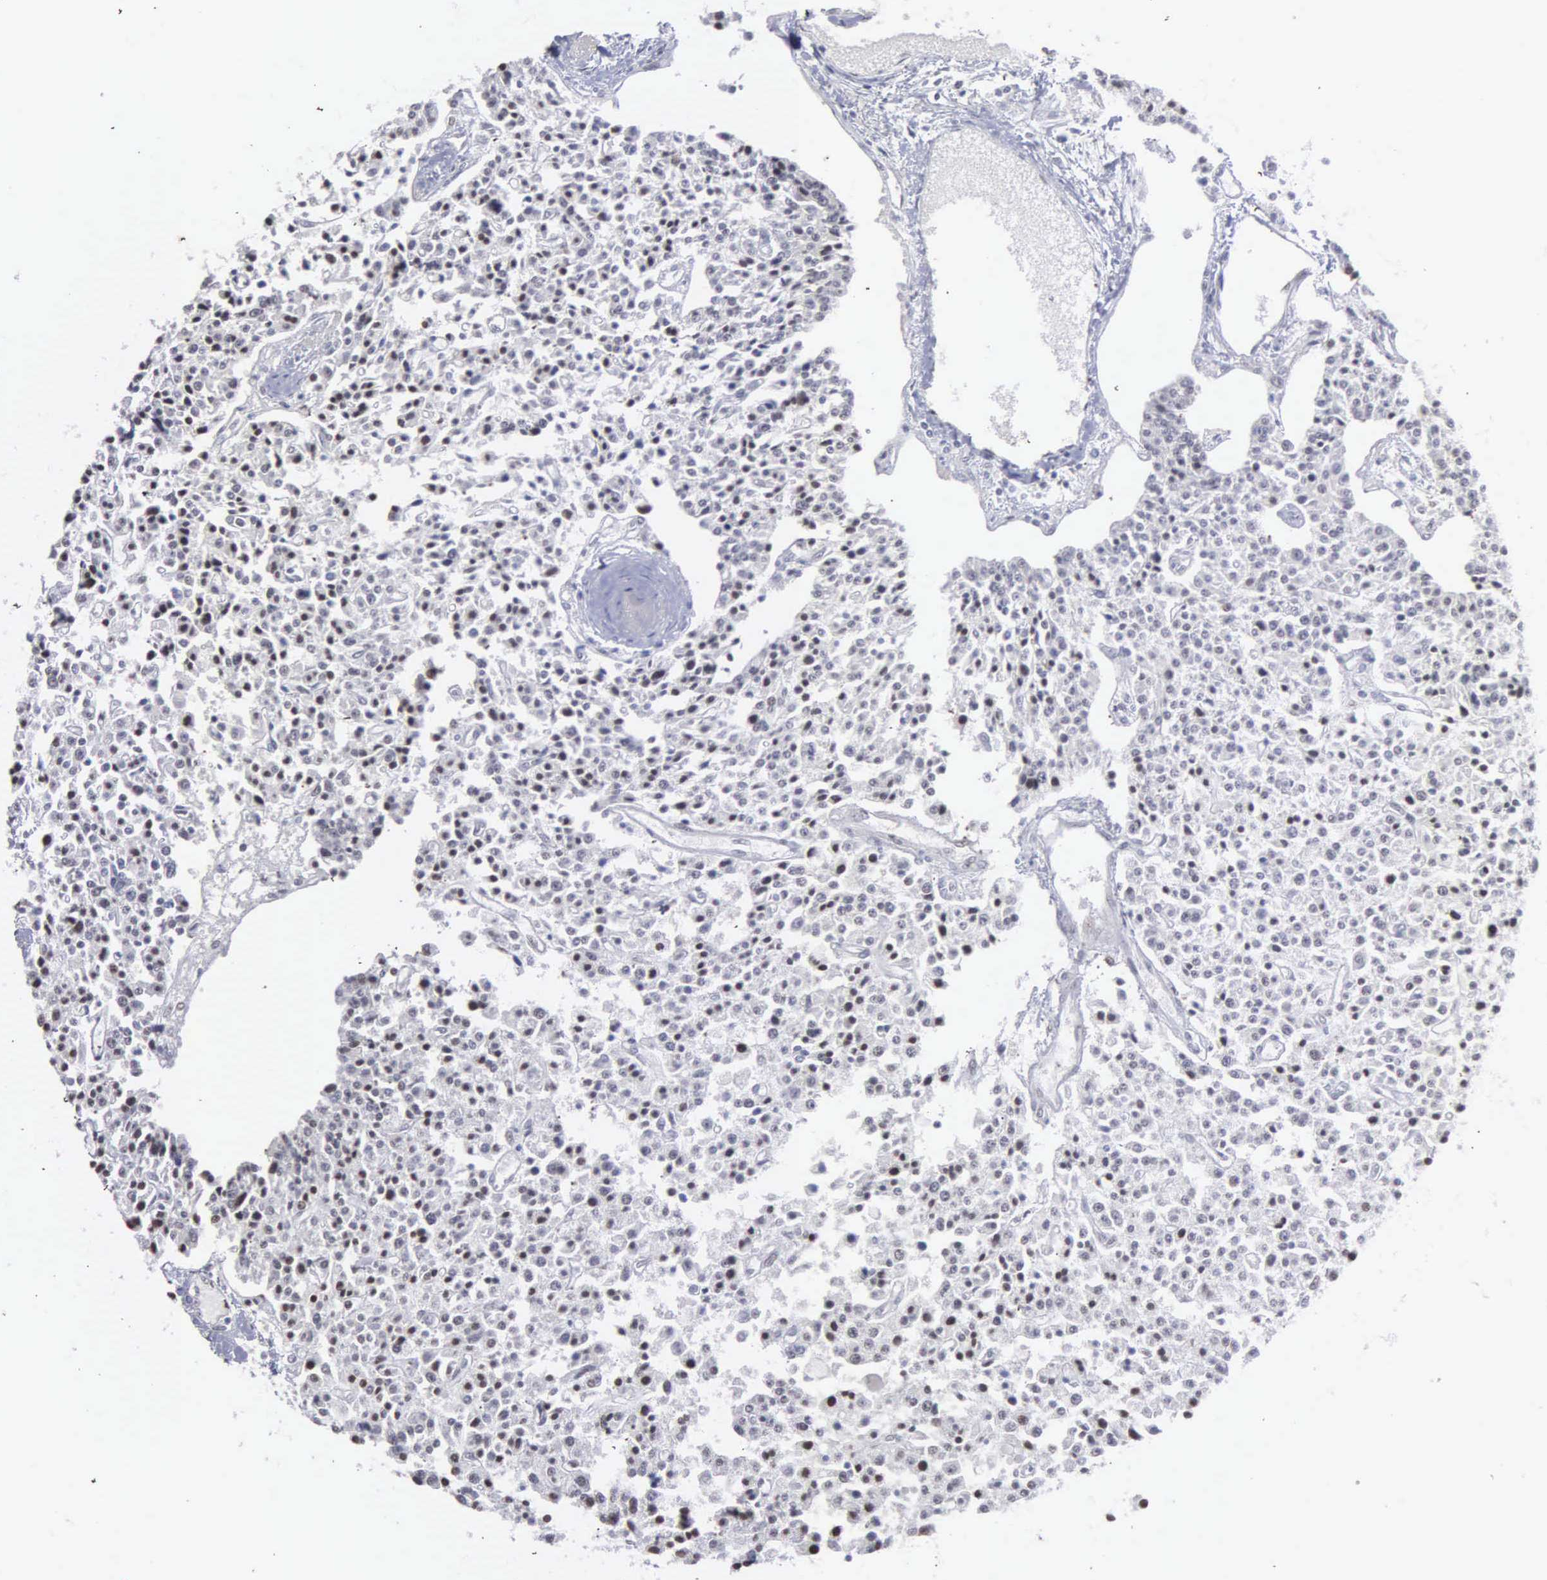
{"staining": {"intensity": "weak", "quantity": "25%-75%", "location": "nuclear"}, "tissue": "carcinoid", "cell_type": "Tumor cells", "image_type": "cancer", "snomed": [{"axis": "morphology", "description": "Carcinoid, malignant, NOS"}, {"axis": "topography", "description": "Stomach"}], "caption": "Immunohistochemical staining of human carcinoid displays weak nuclear protein expression in about 25%-75% of tumor cells. (brown staining indicates protein expression, while blue staining denotes nuclei).", "gene": "KIAA0586", "patient": {"sex": "female", "age": 76}}